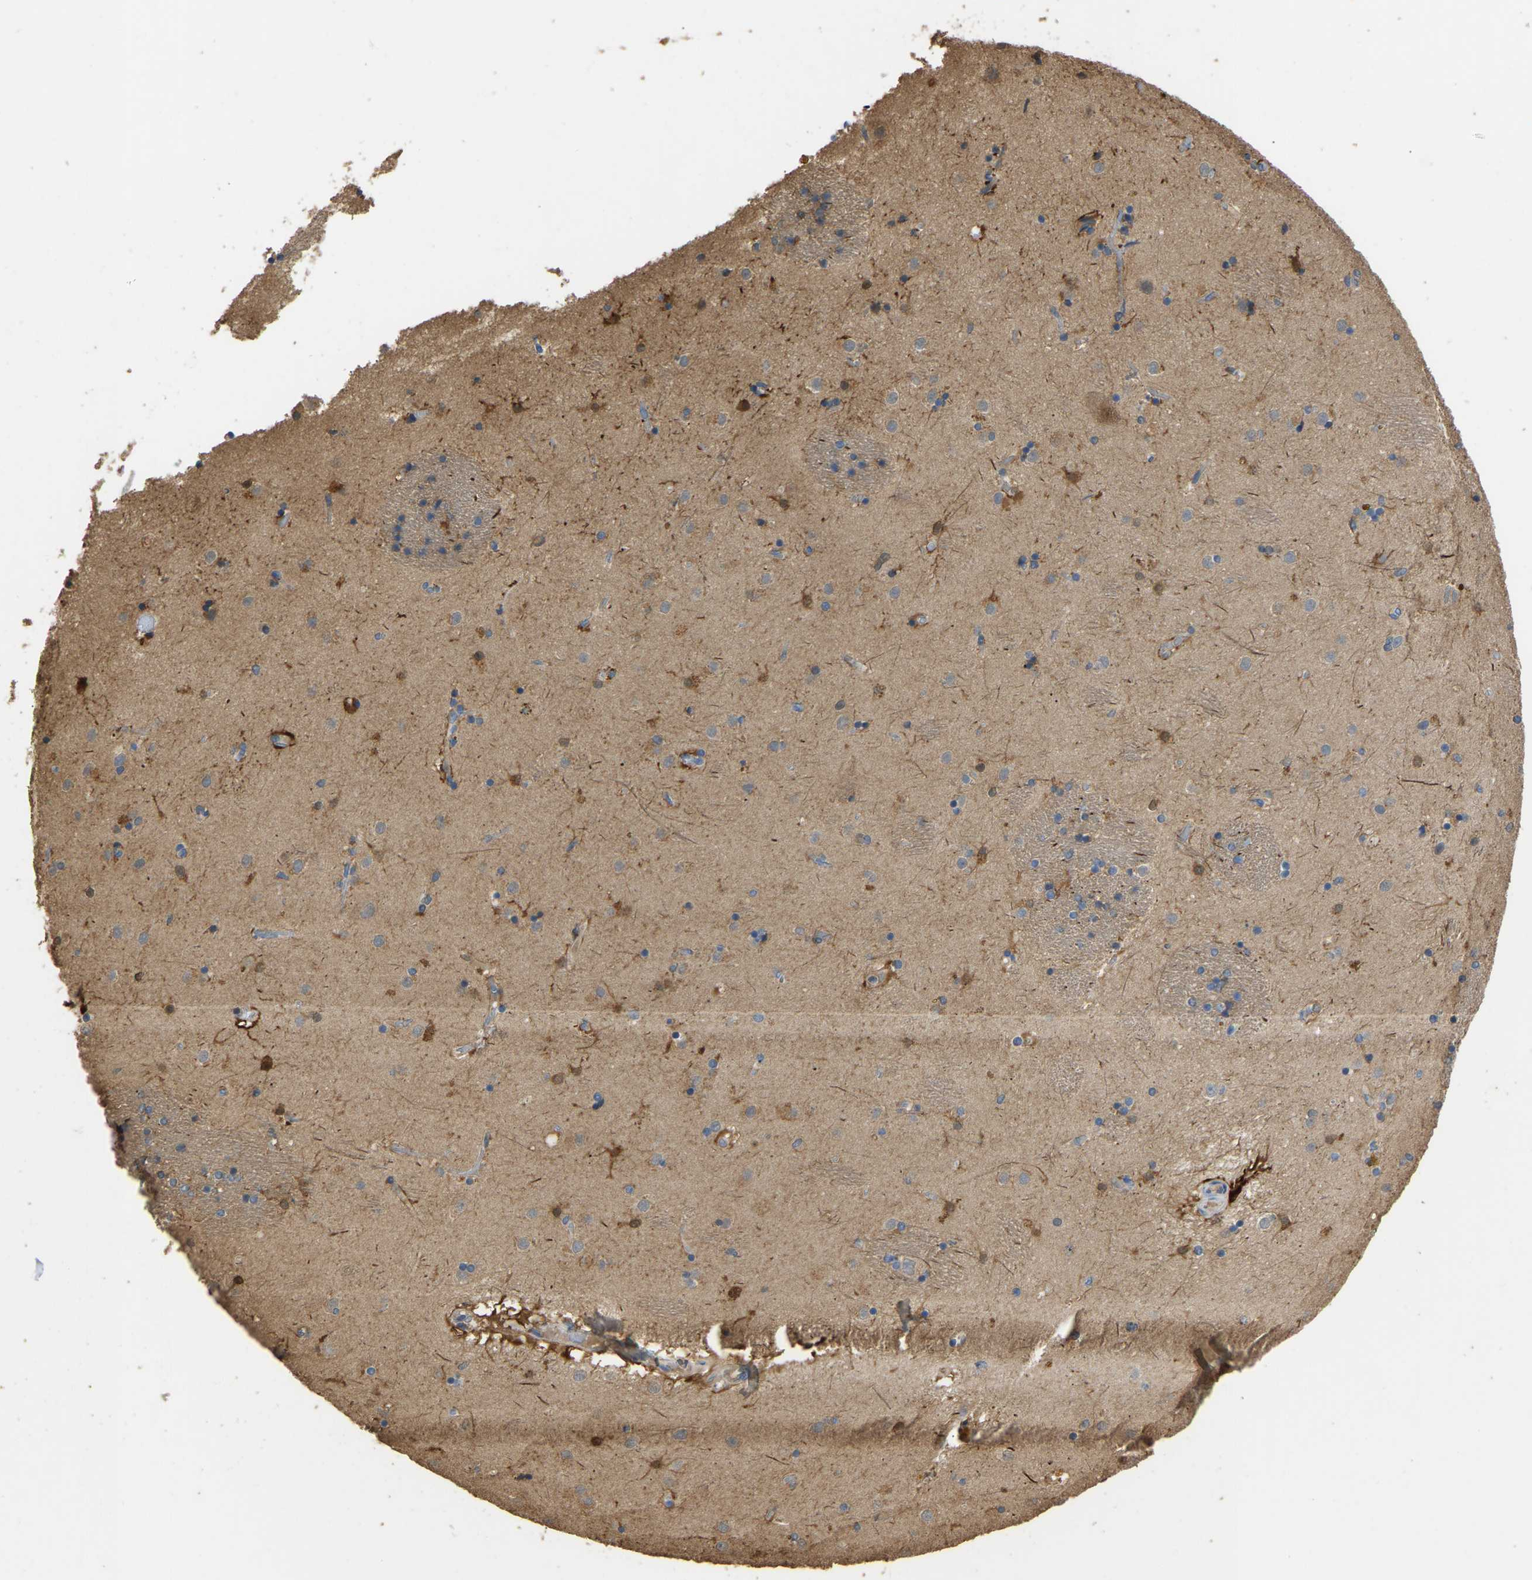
{"staining": {"intensity": "moderate", "quantity": "<25%", "location": "cytoplasmic/membranous"}, "tissue": "caudate", "cell_type": "Glial cells", "image_type": "normal", "snomed": [{"axis": "morphology", "description": "Normal tissue, NOS"}, {"axis": "topography", "description": "Lateral ventricle wall"}], "caption": "Protein positivity by immunohistochemistry (IHC) reveals moderate cytoplasmic/membranous staining in approximately <25% of glial cells in benign caudate.", "gene": "TUFM", "patient": {"sex": "male", "age": 70}}